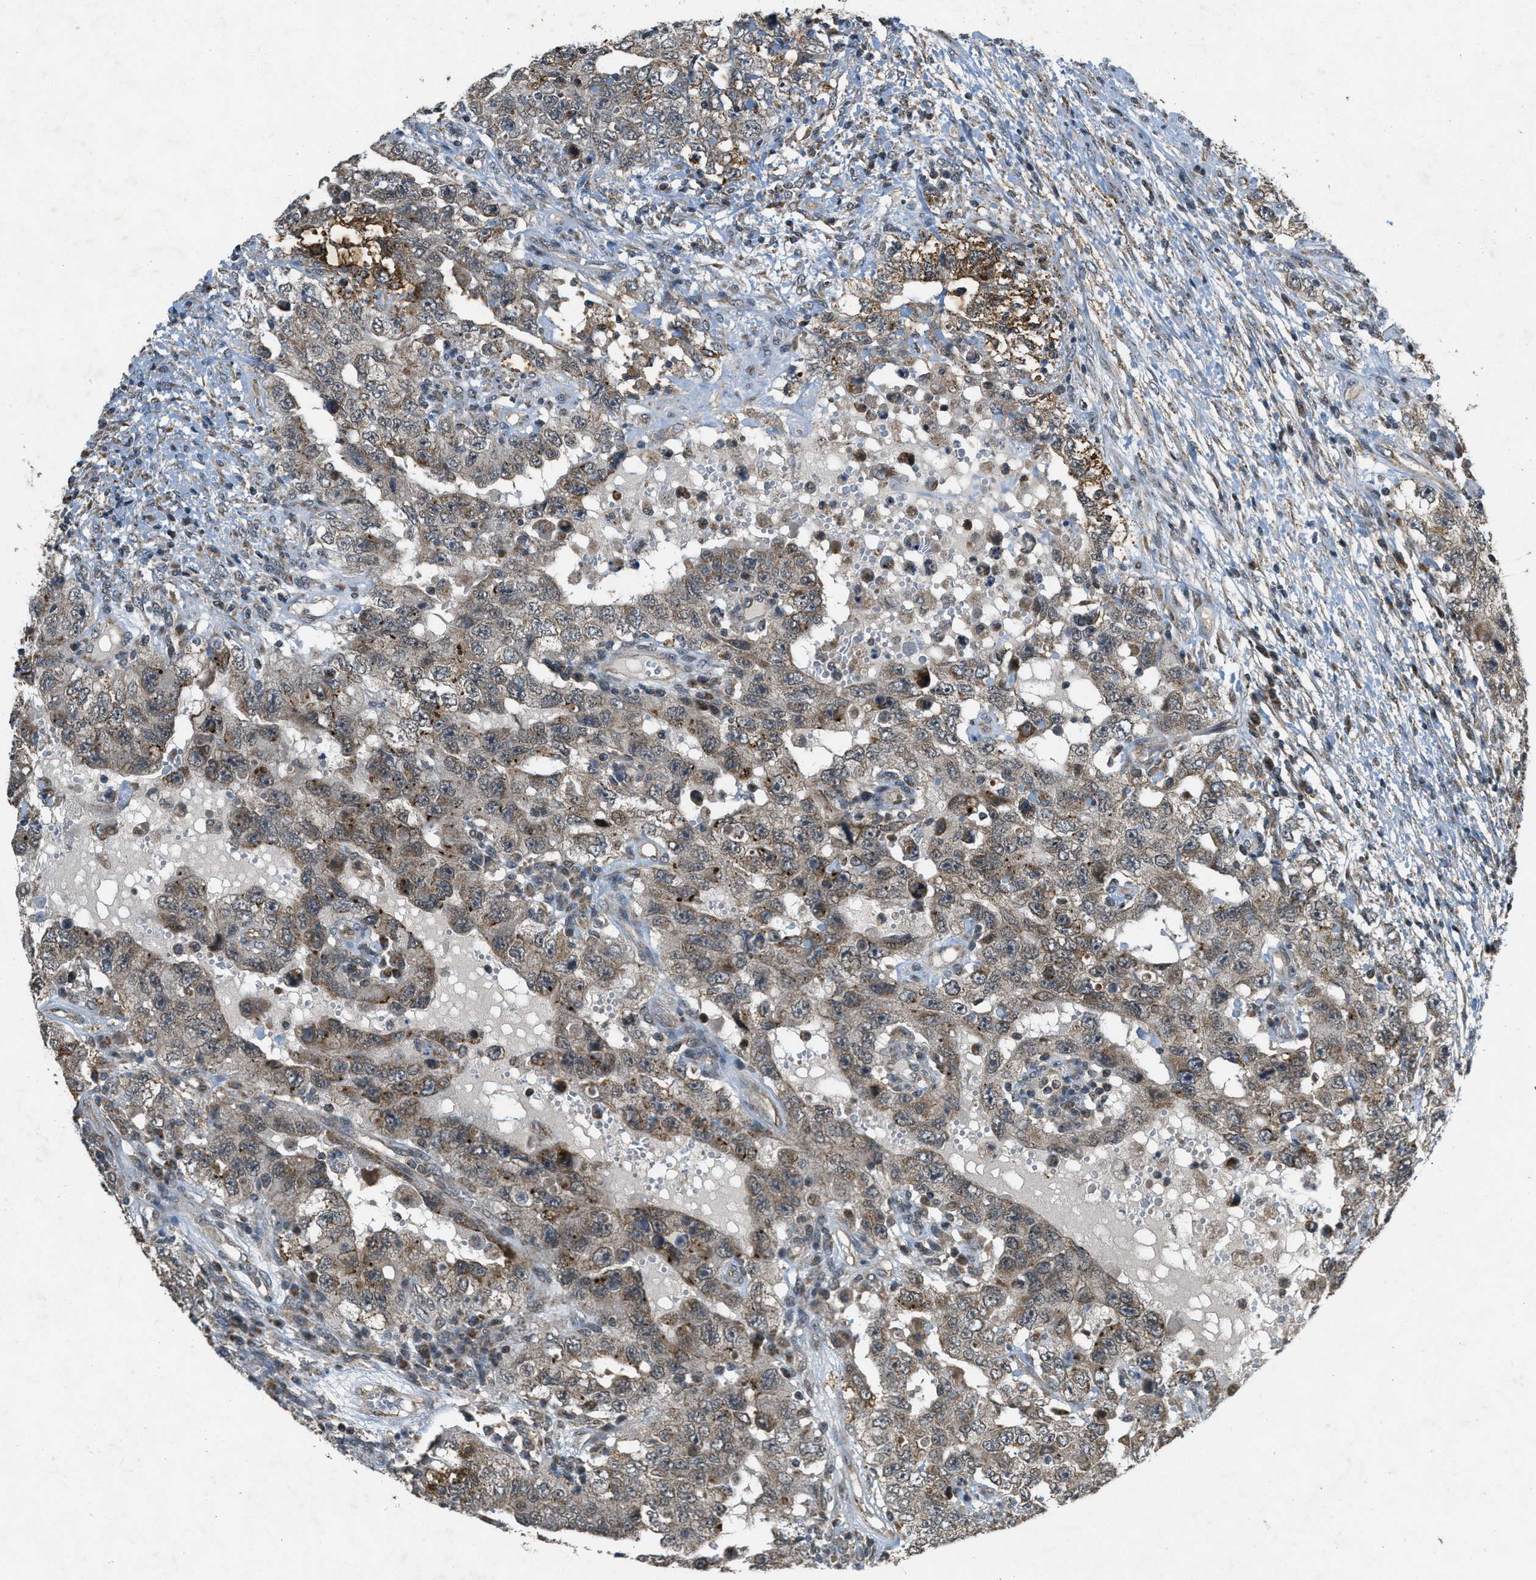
{"staining": {"intensity": "moderate", "quantity": ">75%", "location": "cytoplasmic/membranous"}, "tissue": "testis cancer", "cell_type": "Tumor cells", "image_type": "cancer", "snomed": [{"axis": "morphology", "description": "Carcinoma, Embryonal, NOS"}, {"axis": "topography", "description": "Testis"}], "caption": "Immunohistochemical staining of testis cancer reveals moderate cytoplasmic/membranous protein expression in approximately >75% of tumor cells.", "gene": "PPP1R15A", "patient": {"sex": "male", "age": 26}}